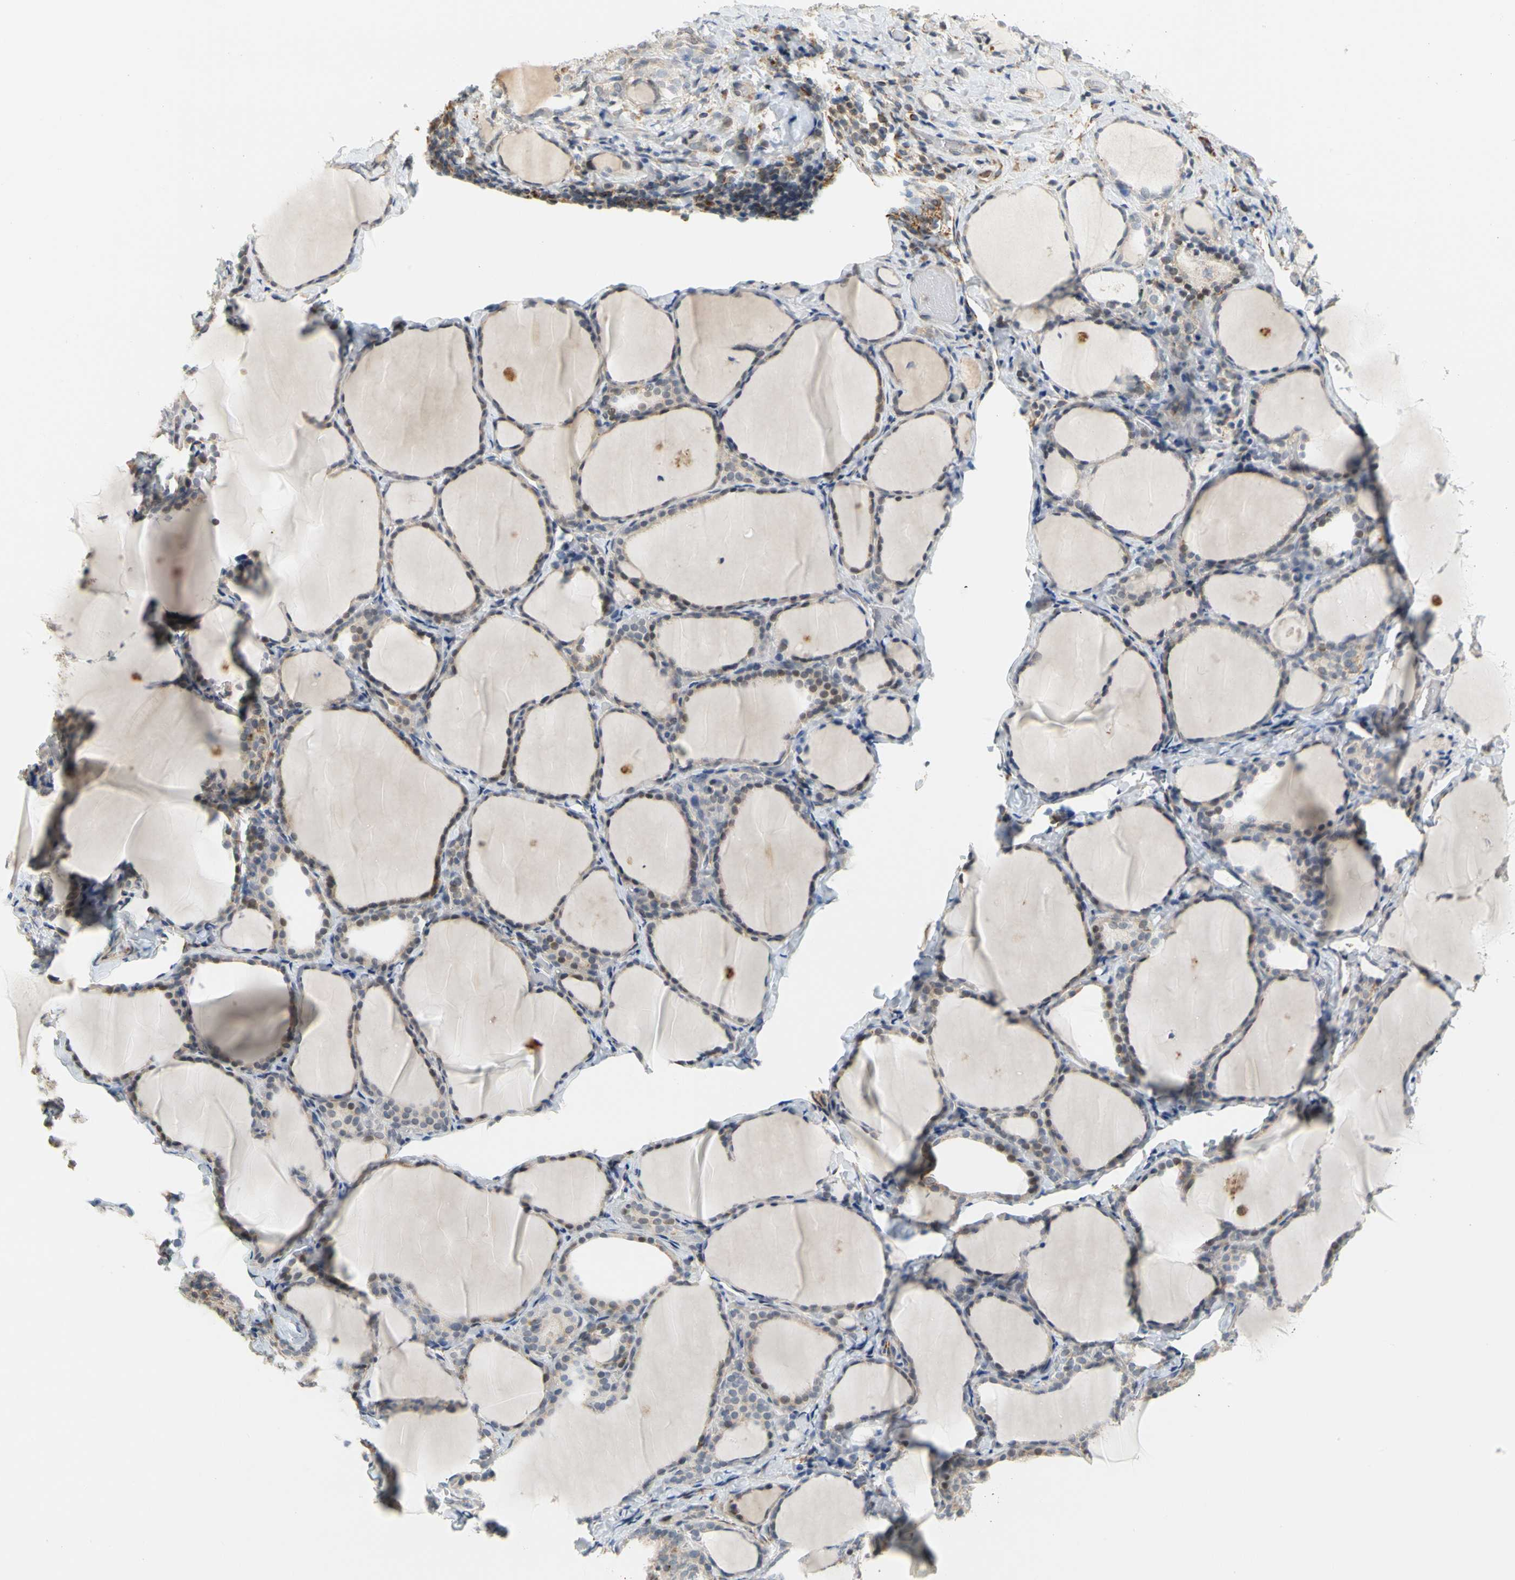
{"staining": {"intensity": "weak", "quantity": "25%-75%", "location": "cytoplasmic/membranous,nuclear"}, "tissue": "thyroid gland", "cell_type": "Glandular cells", "image_type": "normal", "snomed": [{"axis": "morphology", "description": "Normal tissue, NOS"}, {"axis": "morphology", "description": "Papillary adenocarcinoma, NOS"}, {"axis": "topography", "description": "Thyroid gland"}], "caption": "Thyroid gland stained with DAB (3,3'-diaminobenzidine) immunohistochemistry exhibits low levels of weak cytoplasmic/membranous,nuclear staining in approximately 25%-75% of glandular cells. The staining was performed using DAB (3,3'-diaminobenzidine), with brown indicating positive protein expression. Nuclei are stained blue with hematoxylin.", "gene": "SFXN3", "patient": {"sex": "female", "age": 30}}